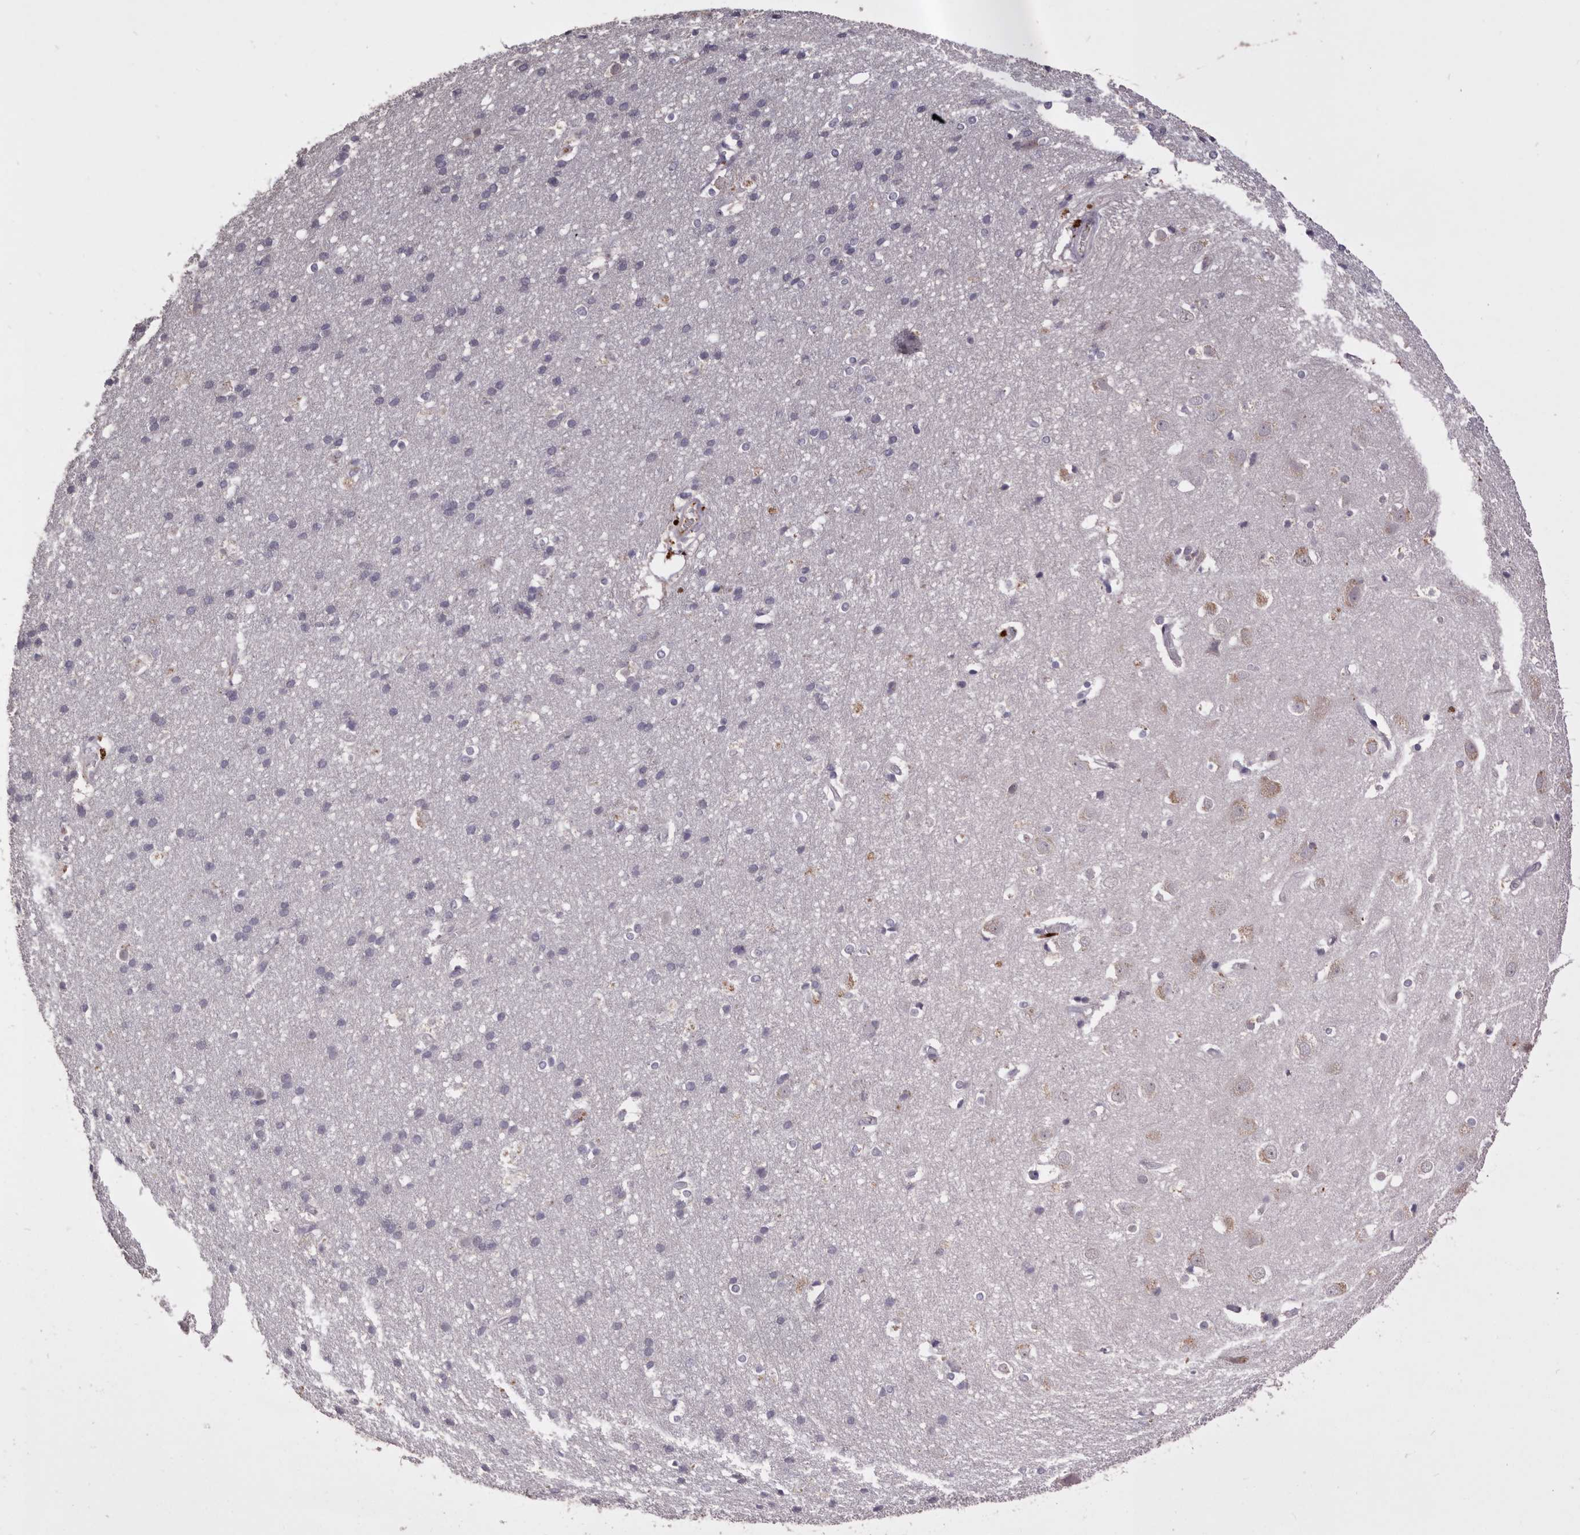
{"staining": {"intensity": "moderate", "quantity": "<25%", "location": "cytoplasmic/membranous"}, "tissue": "cerebral cortex", "cell_type": "Endothelial cells", "image_type": "normal", "snomed": [{"axis": "morphology", "description": "Normal tissue, NOS"}, {"axis": "topography", "description": "Cerebral cortex"}], "caption": "Immunohistochemistry (IHC) image of benign human cerebral cortex stained for a protein (brown), which displays low levels of moderate cytoplasmic/membranous staining in about <25% of endothelial cells.", "gene": "HCAR2", "patient": {"sex": "male", "age": 54}}